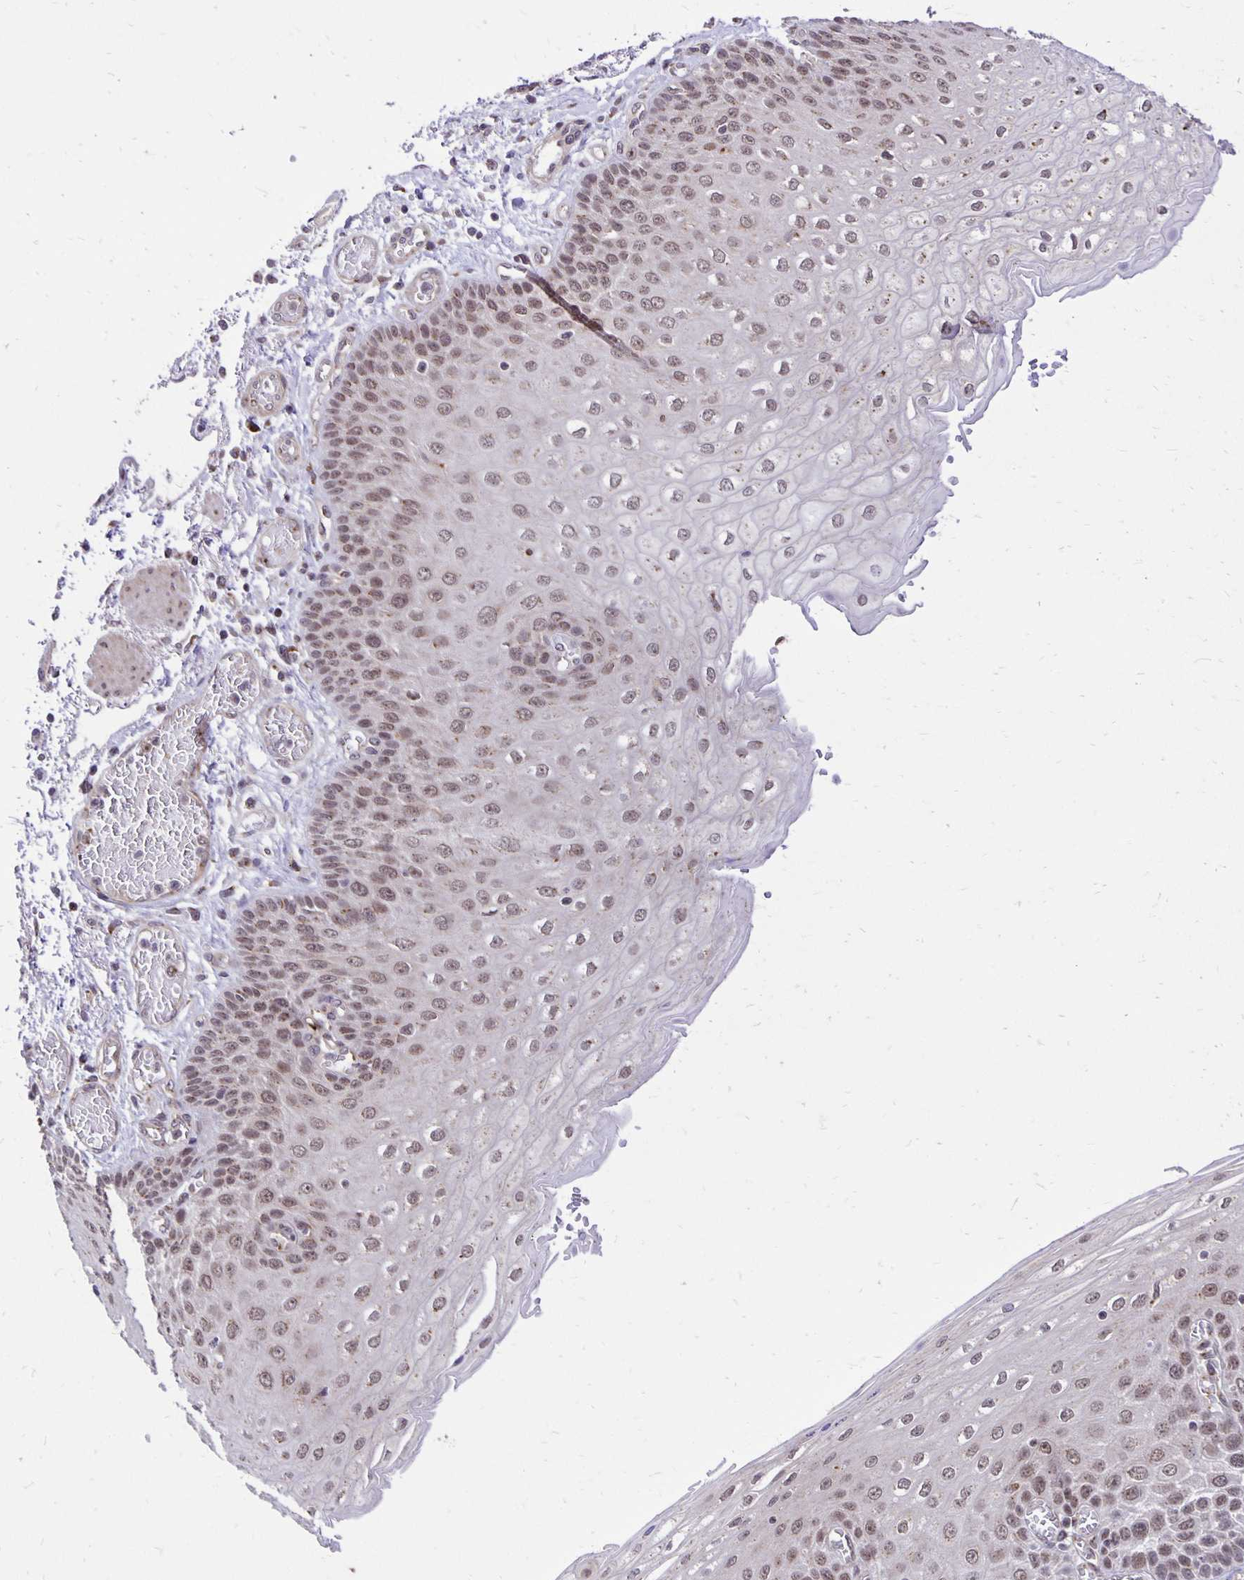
{"staining": {"intensity": "weak", "quantity": "25%-75%", "location": "cytoplasmic/membranous,nuclear"}, "tissue": "esophagus", "cell_type": "Squamous epithelial cells", "image_type": "normal", "snomed": [{"axis": "morphology", "description": "Normal tissue, NOS"}, {"axis": "morphology", "description": "Adenocarcinoma, NOS"}, {"axis": "topography", "description": "Esophagus"}], "caption": "Protein staining of unremarkable esophagus displays weak cytoplasmic/membranous,nuclear staining in approximately 25%-75% of squamous epithelial cells.", "gene": "GOLGA5", "patient": {"sex": "male", "age": 81}}